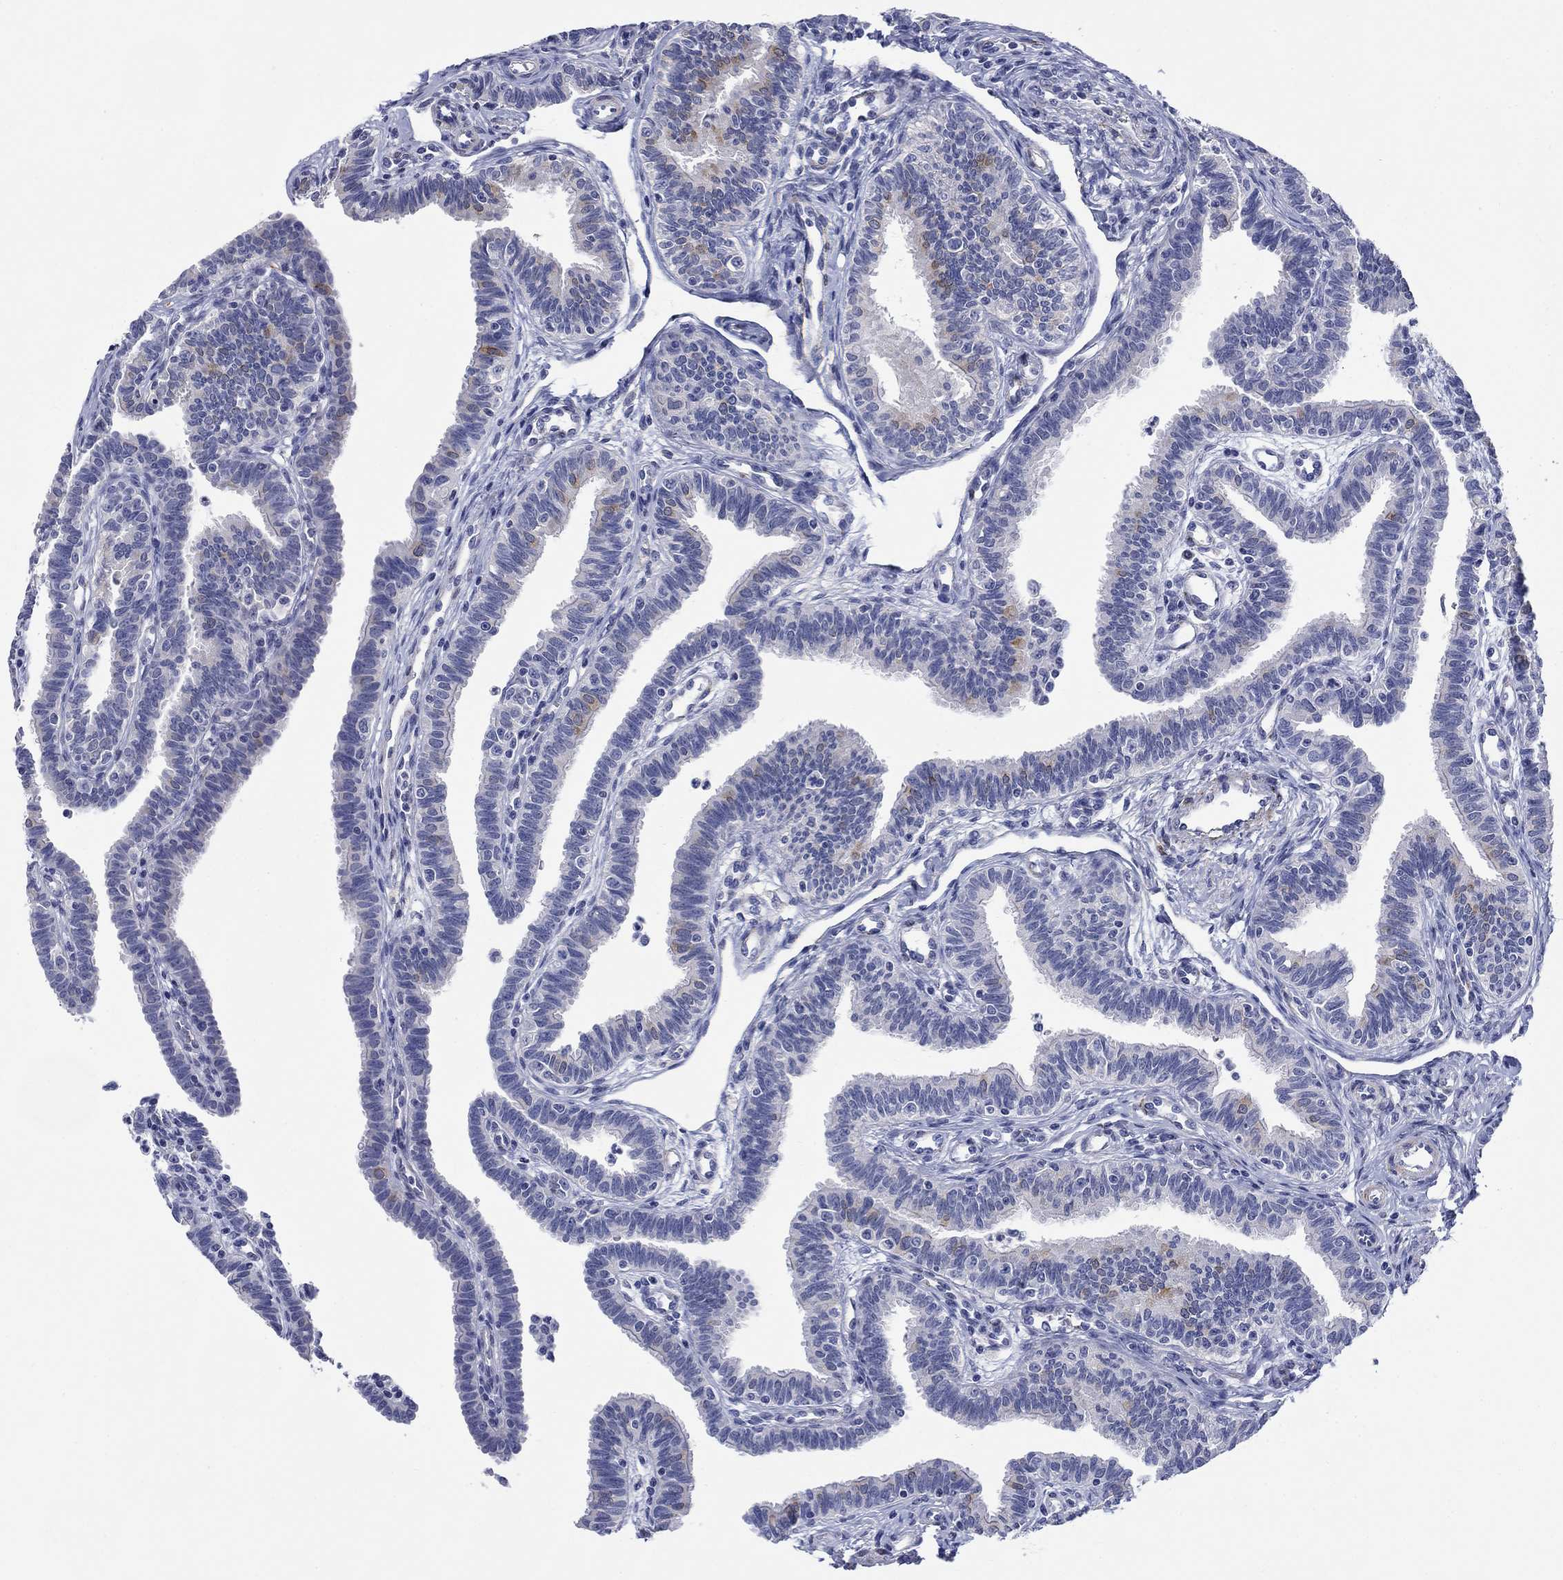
{"staining": {"intensity": "negative", "quantity": "none", "location": "none"}, "tissue": "fallopian tube", "cell_type": "Glandular cells", "image_type": "normal", "snomed": [{"axis": "morphology", "description": "Normal tissue, NOS"}, {"axis": "topography", "description": "Fallopian tube"}], "caption": "This is a micrograph of IHC staining of unremarkable fallopian tube, which shows no expression in glandular cells.", "gene": "PTPRZ1", "patient": {"sex": "female", "age": 36}}